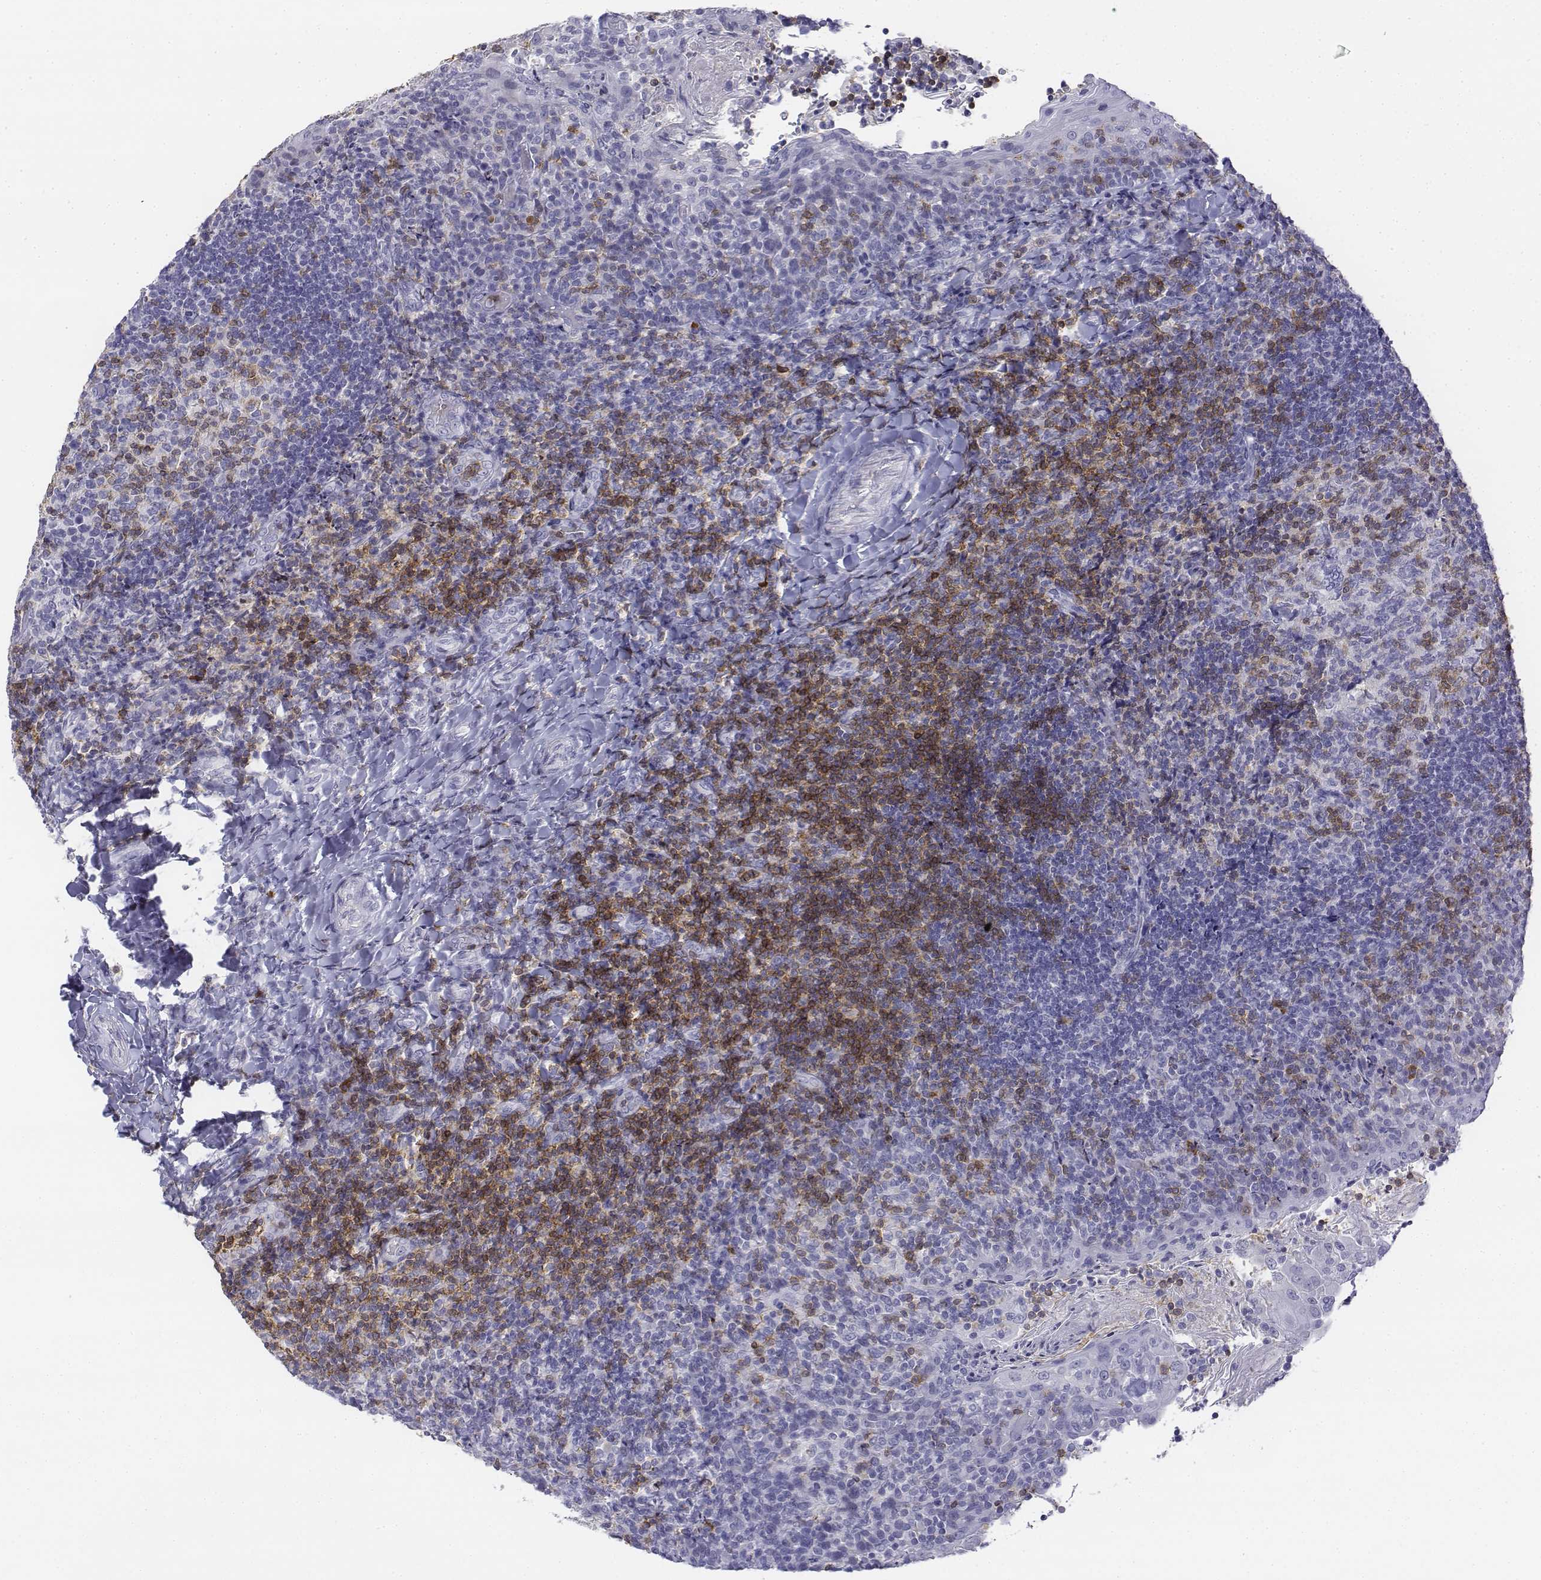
{"staining": {"intensity": "moderate", "quantity": "<25%", "location": "cytoplasmic/membranous"}, "tissue": "tonsil", "cell_type": "Germinal center cells", "image_type": "normal", "snomed": [{"axis": "morphology", "description": "Normal tissue, NOS"}, {"axis": "topography", "description": "Tonsil"}], "caption": "Moderate cytoplasmic/membranous staining is seen in about <25% of germinal center cells in normal tonsil.", "gene": "CD3E", "patient": {"sex": "female", "age": 10}}